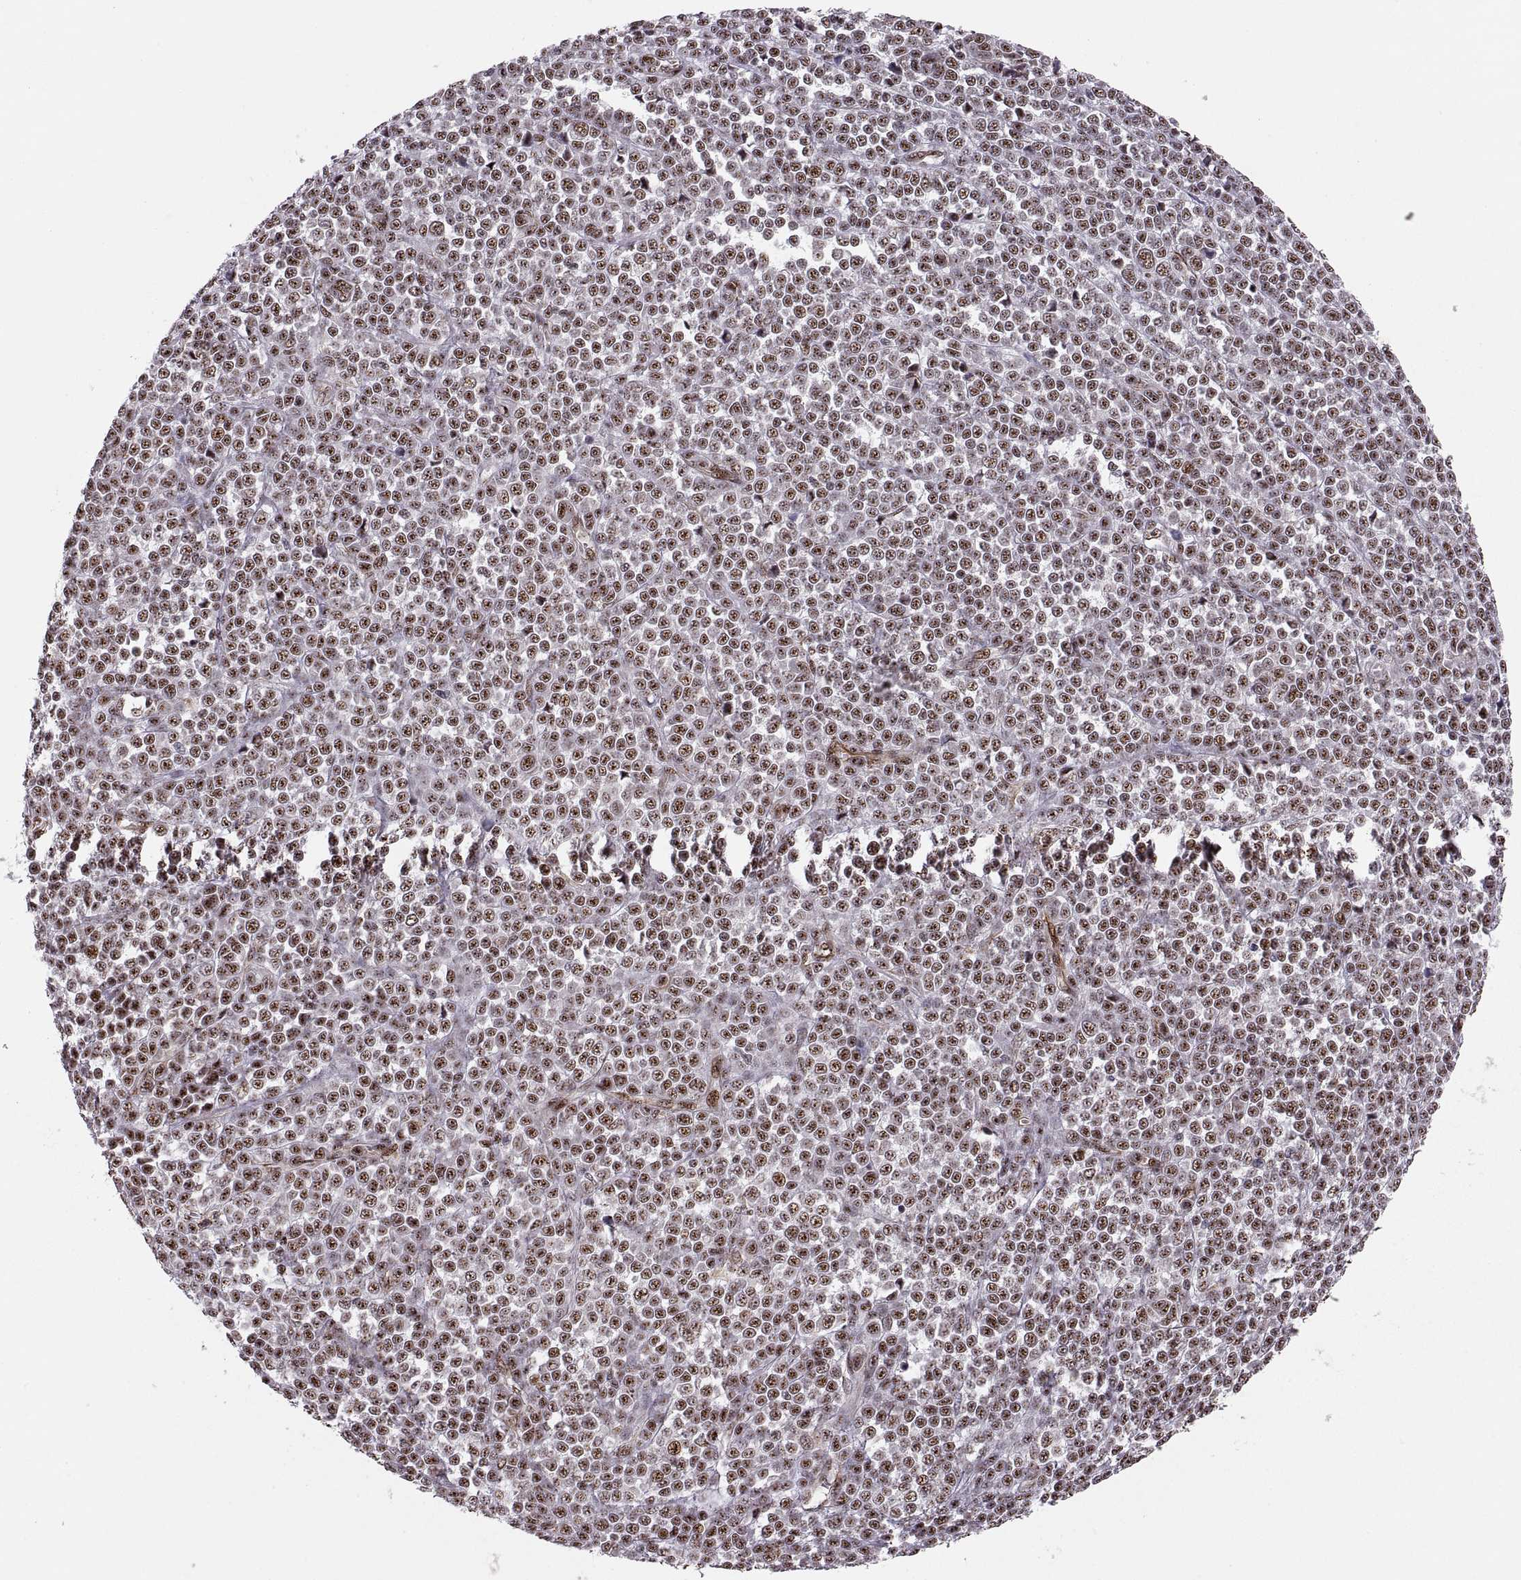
{"staining": {"intensity": "moderate", "quantity": ">75%", "location": "nuclear"}, "tissue": "melanoma", "cell_type": "Tumor cells", "image_type": "cancer", "snomed": [{"axis": "morphology", "description": "Malignant melanoma, NOS"}, {"axis": "topography", "description": "Skin"}], "caption": "A histopathology image of human melanoma stained for a protein shows moderate nuclear brown staining in tumor cells.", "gene": "ZCCHC17", "patient": {"sex": "female", "age": 95}}